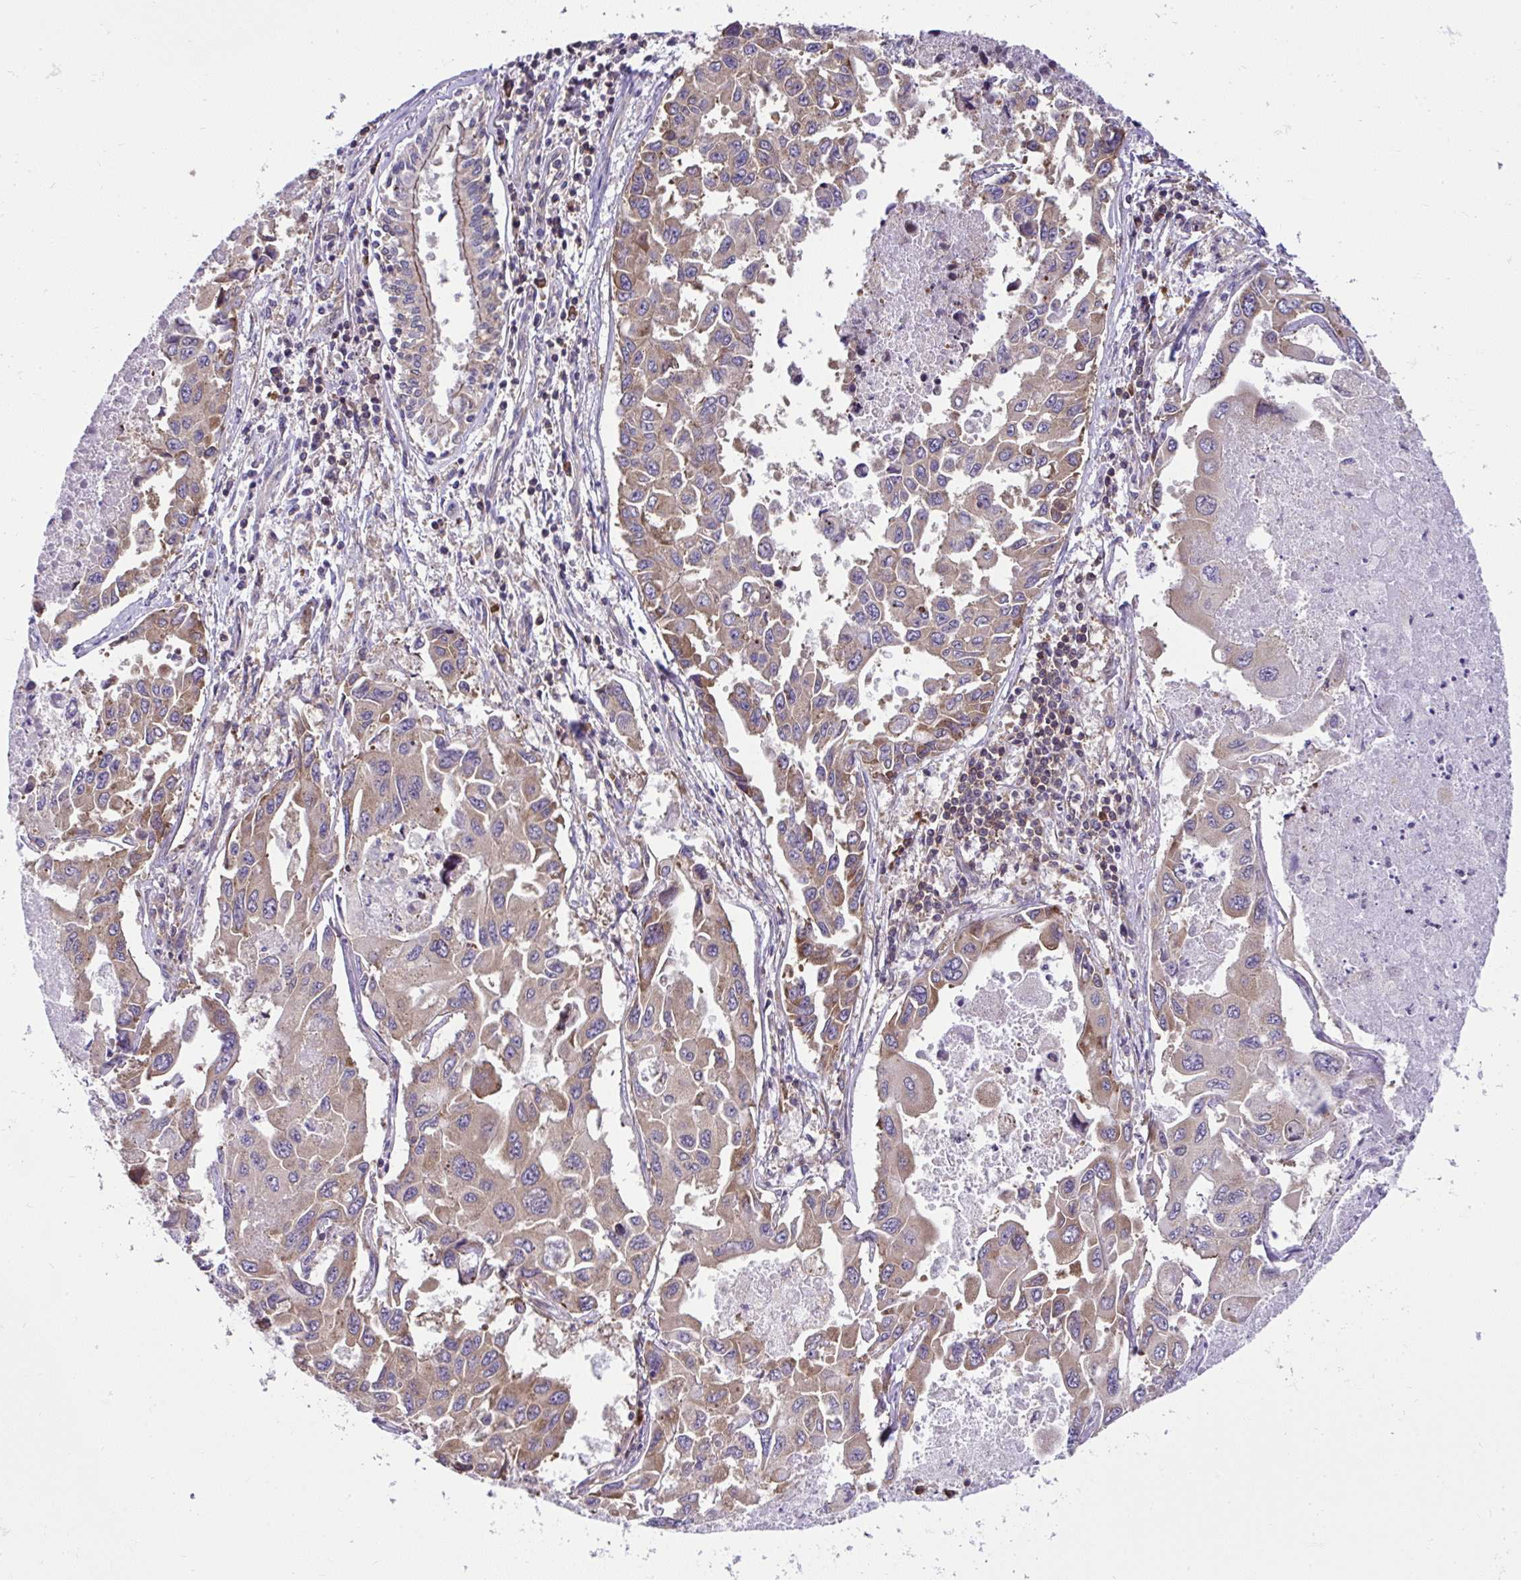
{"staining": {"intensity": "moderate", "quantity": ">75%", "location": "cytoplasmic/membranous"}, "tissue": "lung cancer", "cell_type": "Tumor cells", "image_type": "cancer", "snomed": [{"axis": "morphology", "description": "Adenocarcinoma, NOS"}, {"axis": "topography", "description": "Lung"}], "caption": "A brown stain labels moderate cytoplasmic/membranous staining of a protein in lung cancer (adenocarcinoma) tumor cells. Immunohistochemistry stains the protein of interest in brown and the nuclei are stained blue.", "gene": "RPS7", "patient": {"sex": "male", "age": 64}}